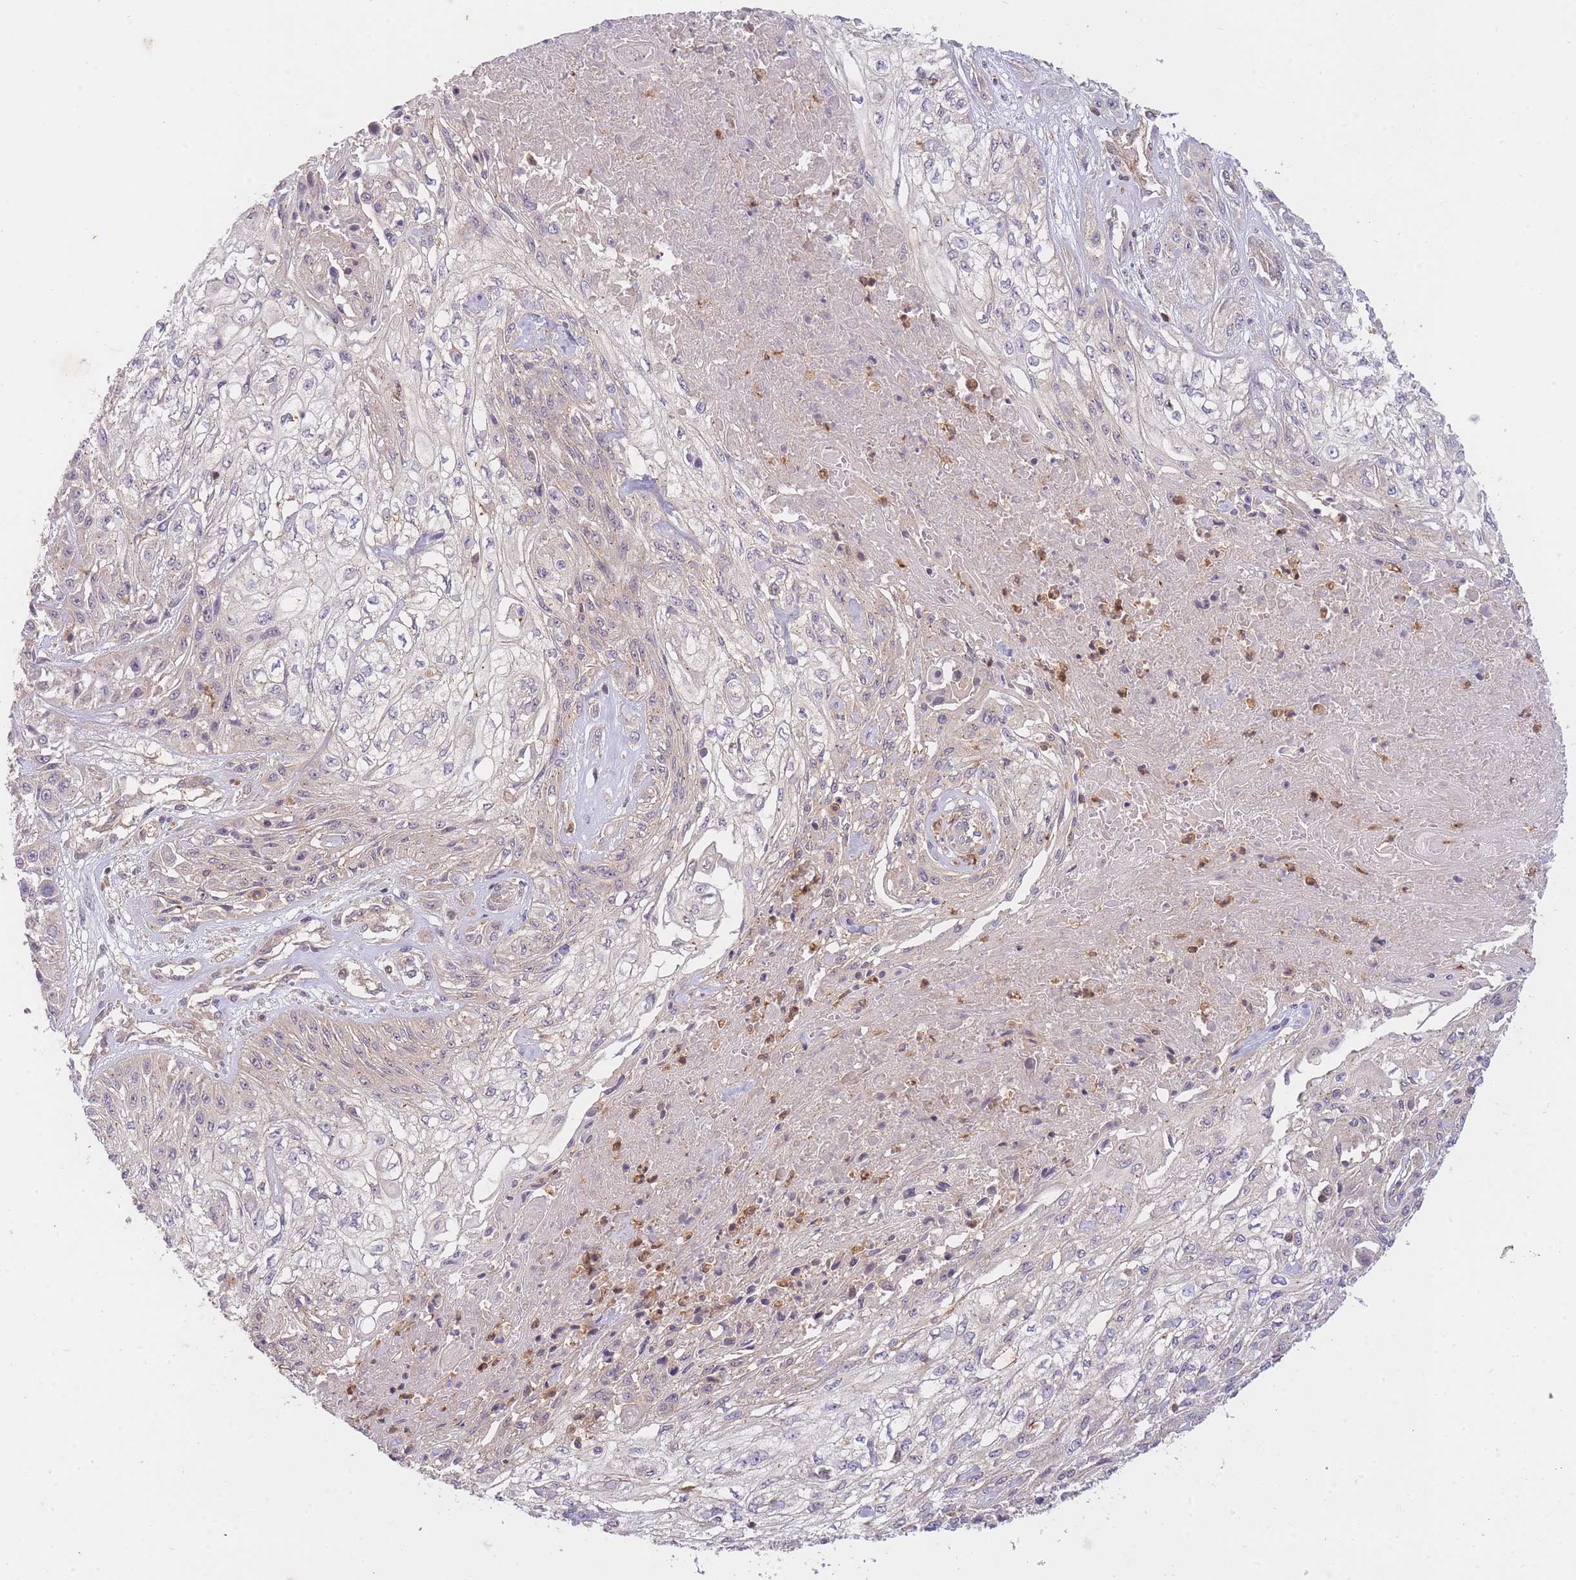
{"staining": {"intensity": "negative", "quantity": "none", "location": "none"}, "tissue": "skin cancer", "cell_type": "Tumor cells", "image_type": "cancer", "snomed": [{"axis": "morphology", "description": "Squamous cell carcinoma, NOS"}, {"axis": "morphology", "description": "Squamous cell carcinoma, metastatic, NOS"}, {"axis": "topography", "description": "Skin"}, {"axis": "topography", "description": "Lymph node"}], "caption": "There is no significant expression in tumor cells of skin metastatic squamous cell carcinoma.", "gene": "ST8SIA4", "patient": {"sex": "male", "age": 75}}